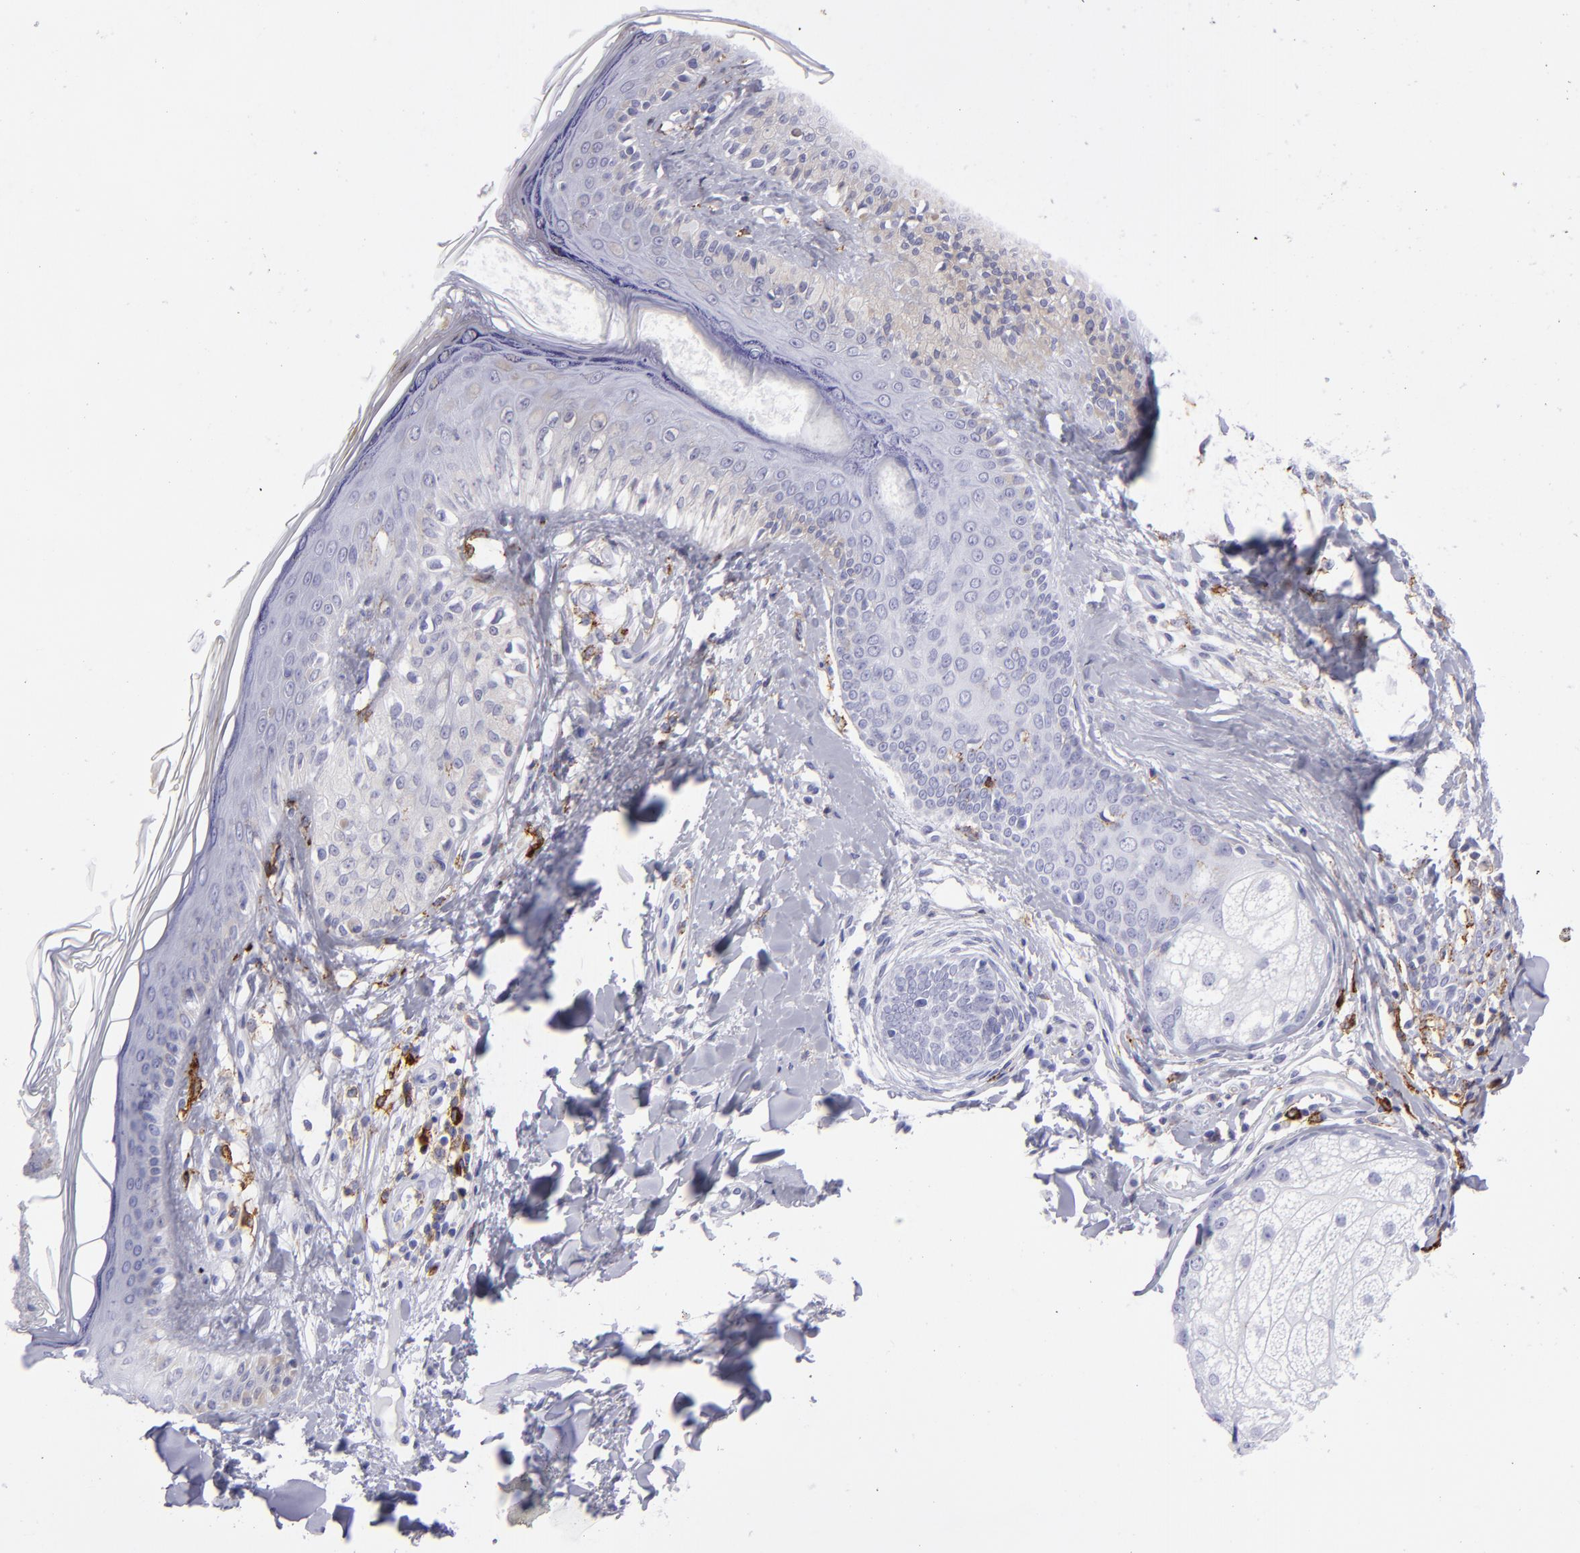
{"staining": {"intensity": "negative", "quantity": "none", "location": "none"}, "tissue": "melanoma", "cell_type": "Tumor cells", "image_type": "cancer", "snomed": [{"axis": "morphology", "description": "Malignant melanoma, NOS"}, {"axis": "topography", "description": "Skin"}], "caption": "High power microscopy photomicrograph of an immunohistochemistry (IHC) photomicrograph of malignant melanoma, revealing no significant expression in tumor cells.", "gene": "SELPLG", "patient": {"sex": "female", "age": 82}}